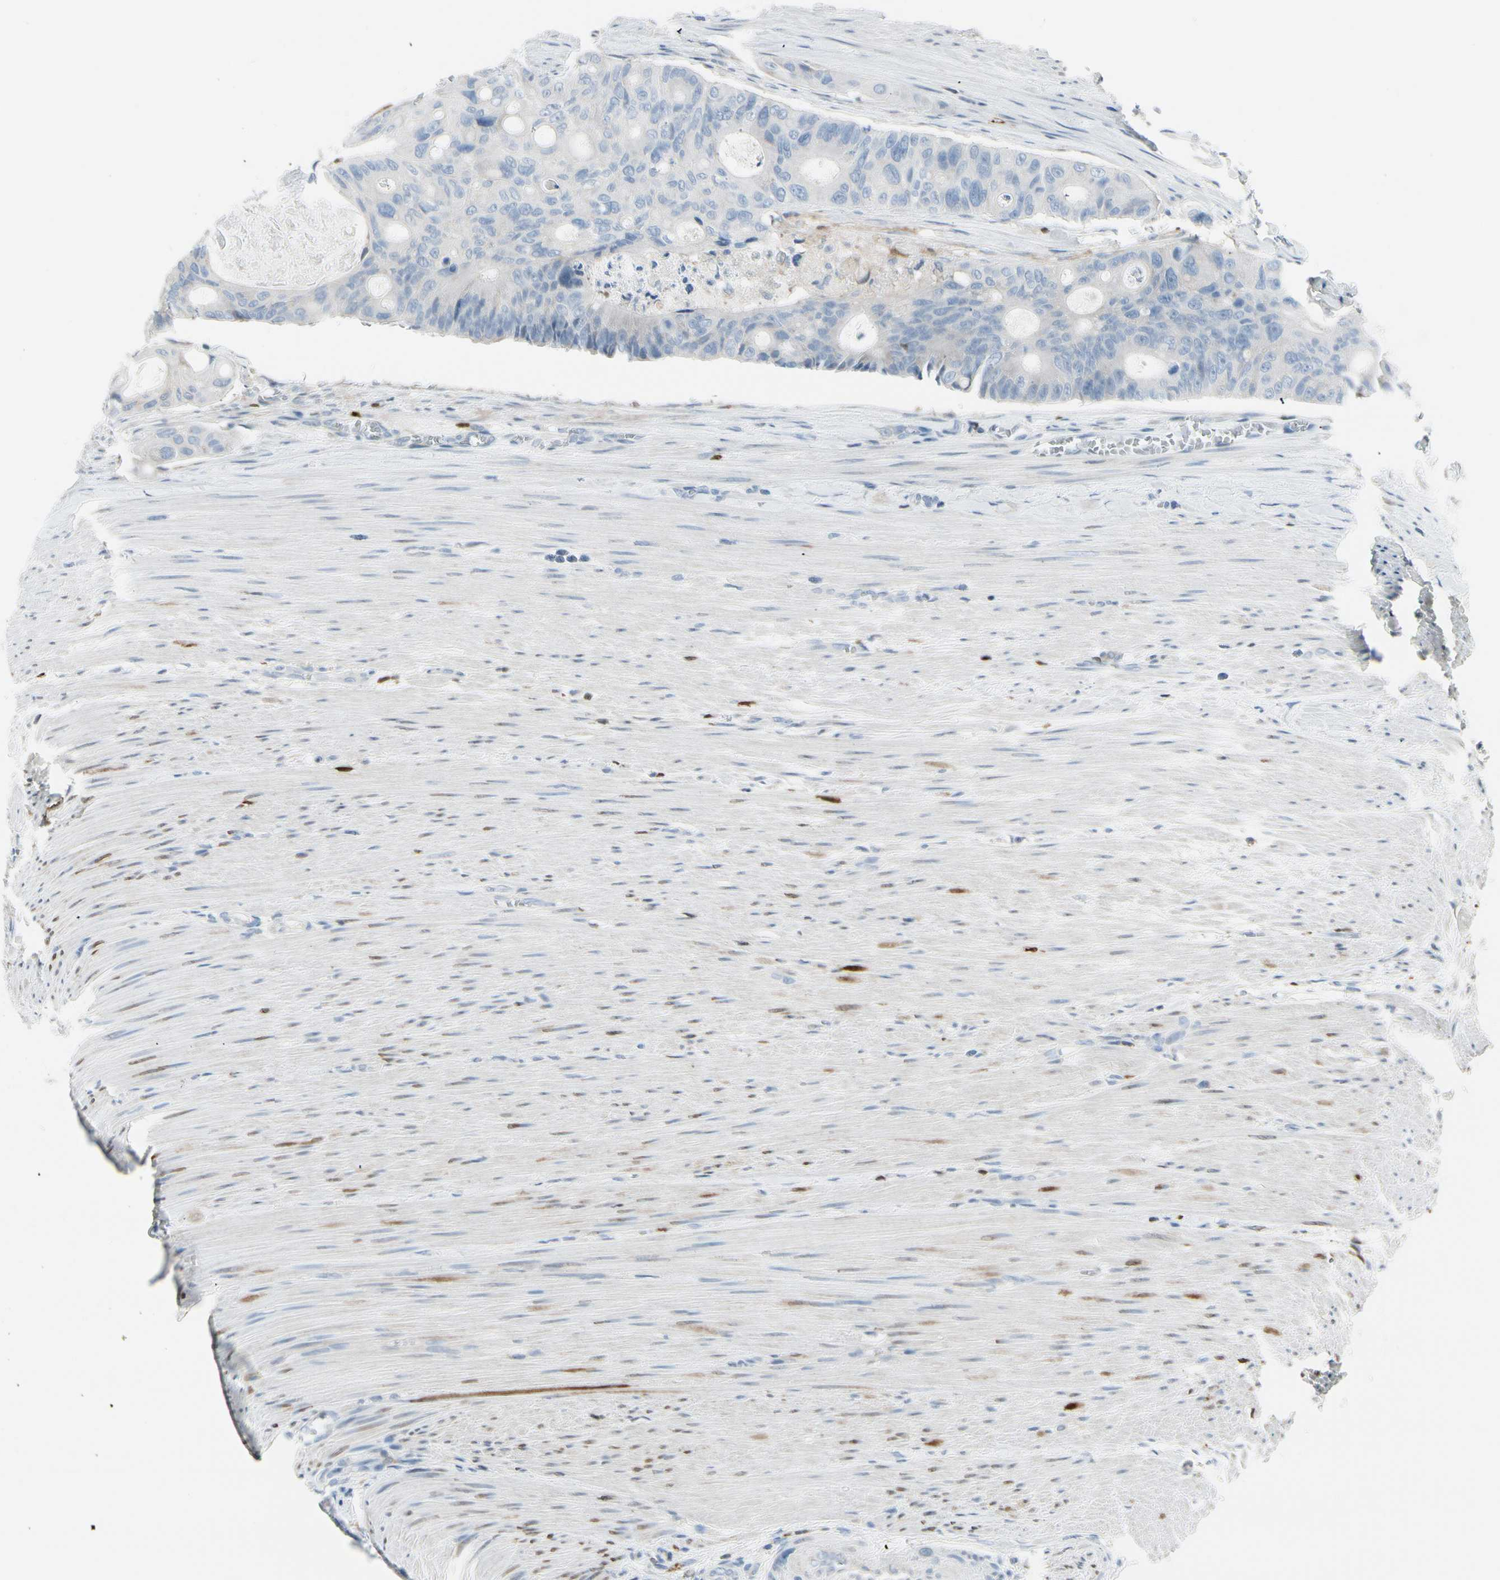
{"staining": {"intensity": "negative", "quantity": "none", "location": "none"}, "tissue": "colorectal cancer", "cell_type": "Tumor cells", "image_type": "cancer", "snomed": [{"axis": "morphology", "description": "Adenocarcinoma, NOS"}, {"axis": "topography", "description": "Colon"}], "caption": "Photomicrograph shows no significant protein expression in tumor cells of adenocarcinoma (colorectal).", "gene": "TRAF1", "patient": {"sex": "female", "age": 57}}